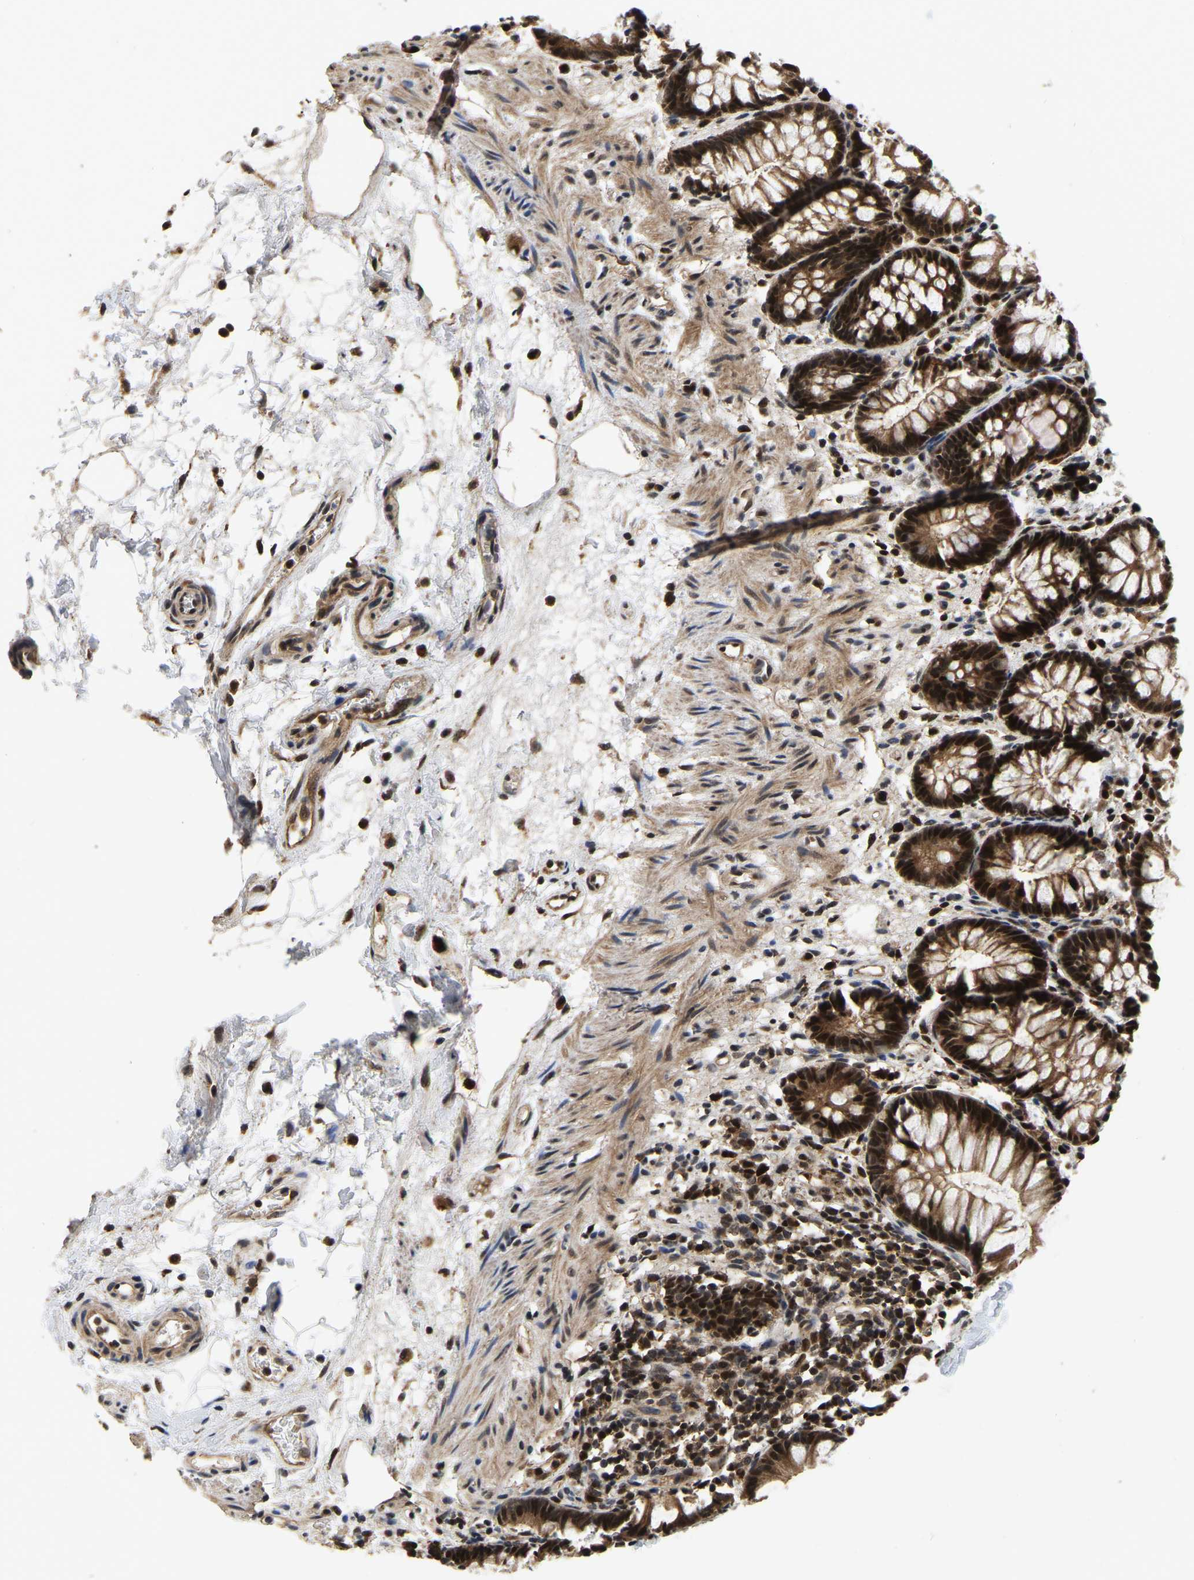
{"staining": {"intensity": "strong", "quantity": ">75%", "location": "cytoplasmic/membranous,nuclear"}, "tissue": "rectum", "cell_type": "Glandular cells", "image_type": "normal", "snomed": [{"axis": "morphology", "description": "Normal tissue, NOS"}, {"axis": "topography", "description": "Rectum"}], "caption": "Rectum was stained to show a protein in brown. There is high levels of strong cytoplasmic/membranous,nuclear staining in approximately >75% of glandular cells. The protein is shown in brown color, while the nuclei are stained blue.", "gene": "CIAO1", "patient": {"sex": "male", "age": 64}}